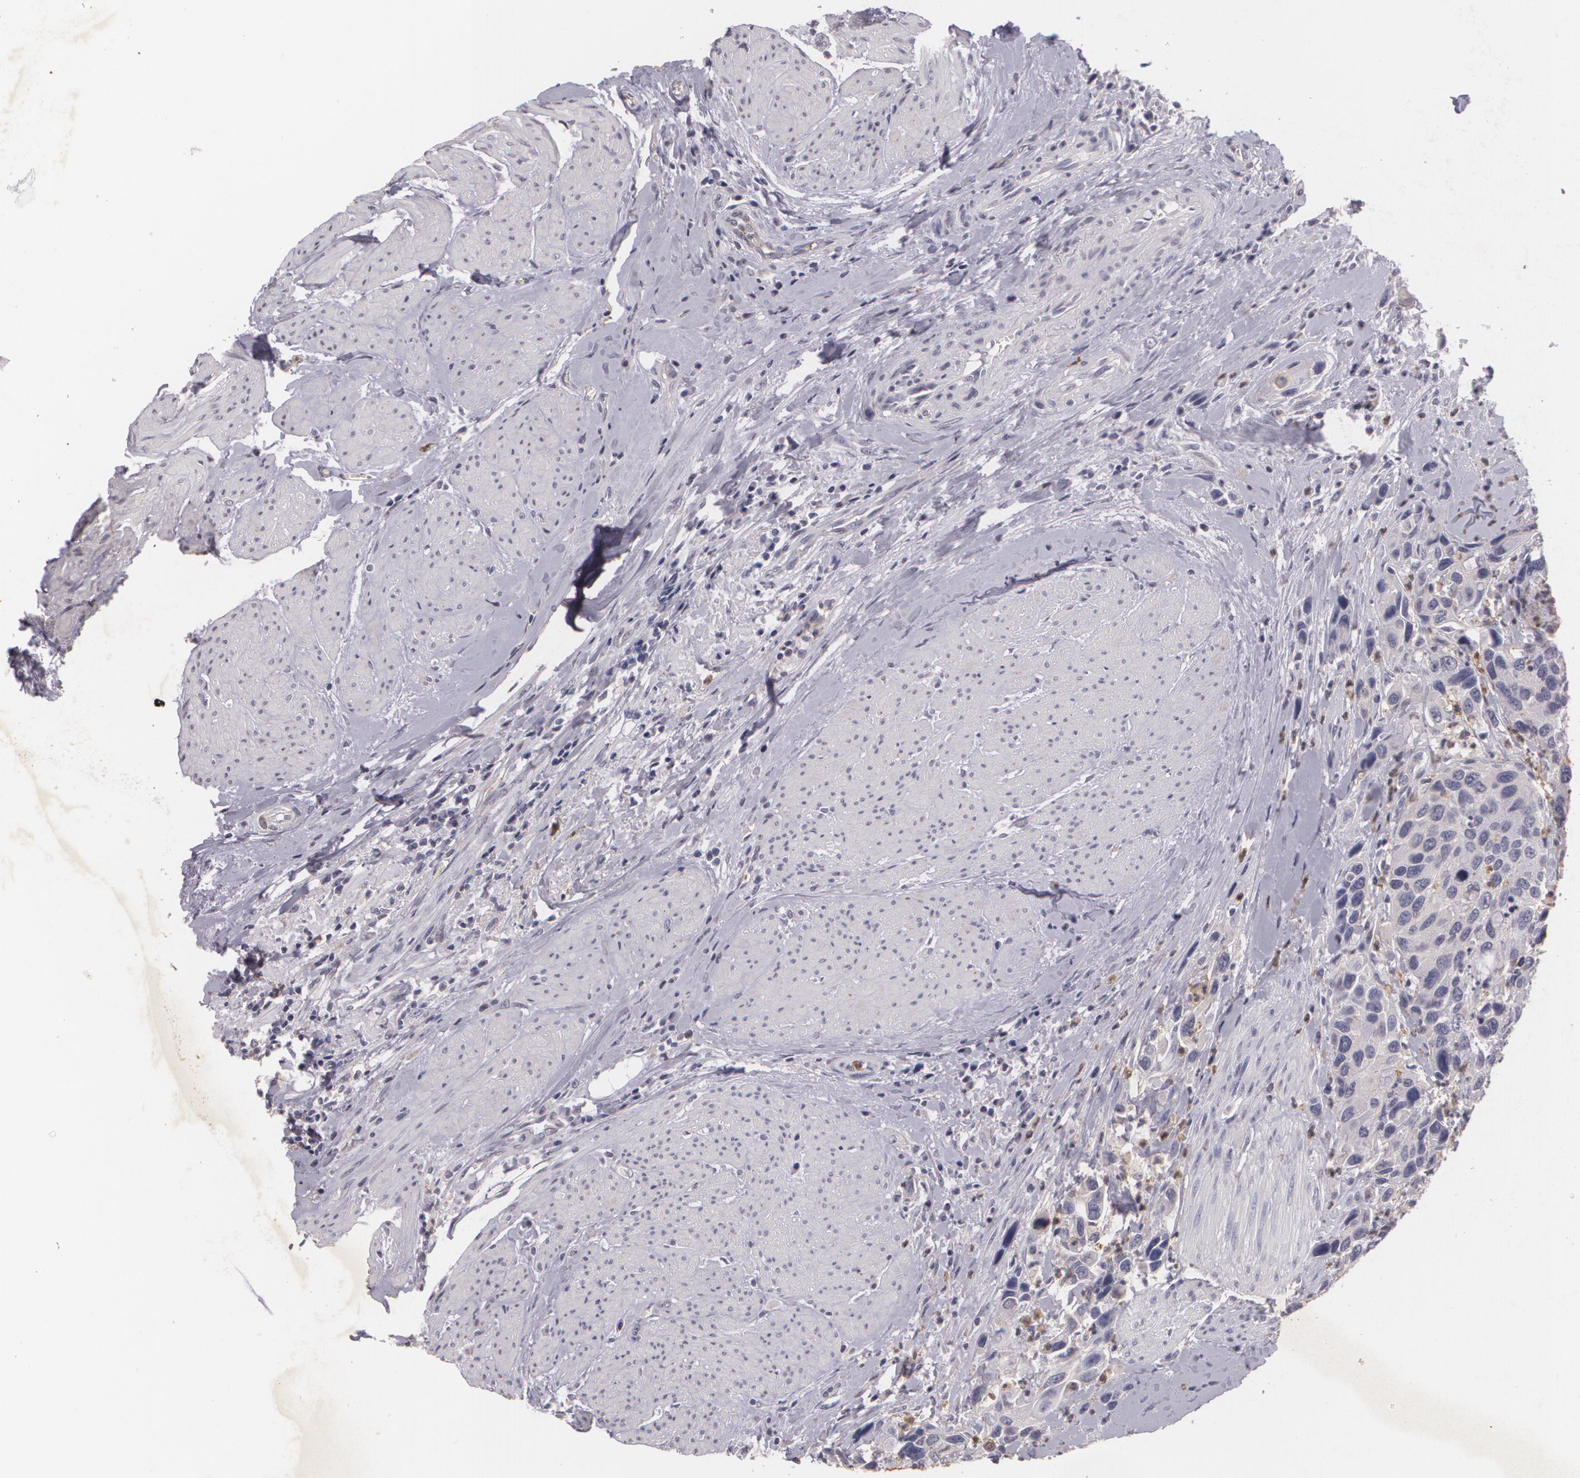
{"staining": {"intensity": "negative", "quantity": "none", "location": "none"}, "tissue": "urothelial cancer", "cell_type": "Tumor cells", "image_type": "cancer", "snomed": [{"axis": "morphology", "description": "Urothelial carcinoma, High grade"}, {"axis": "topography", "description": "Urinary bladder"}], "caption": "High magnification brightfield microscopy of high-grade urothelial carcinoma stained with DAB (3,3'-diaminobenzidine) (brown) and counterstained with hematoxylin (blue): tumor cells show no significant positivity. (DAB (3,3'-diaminobenzidine) immunohistochemistry with hematoxylin counter stain).", "gene": "KCNA4", "patient": {"sex": "male", "age": 66}}